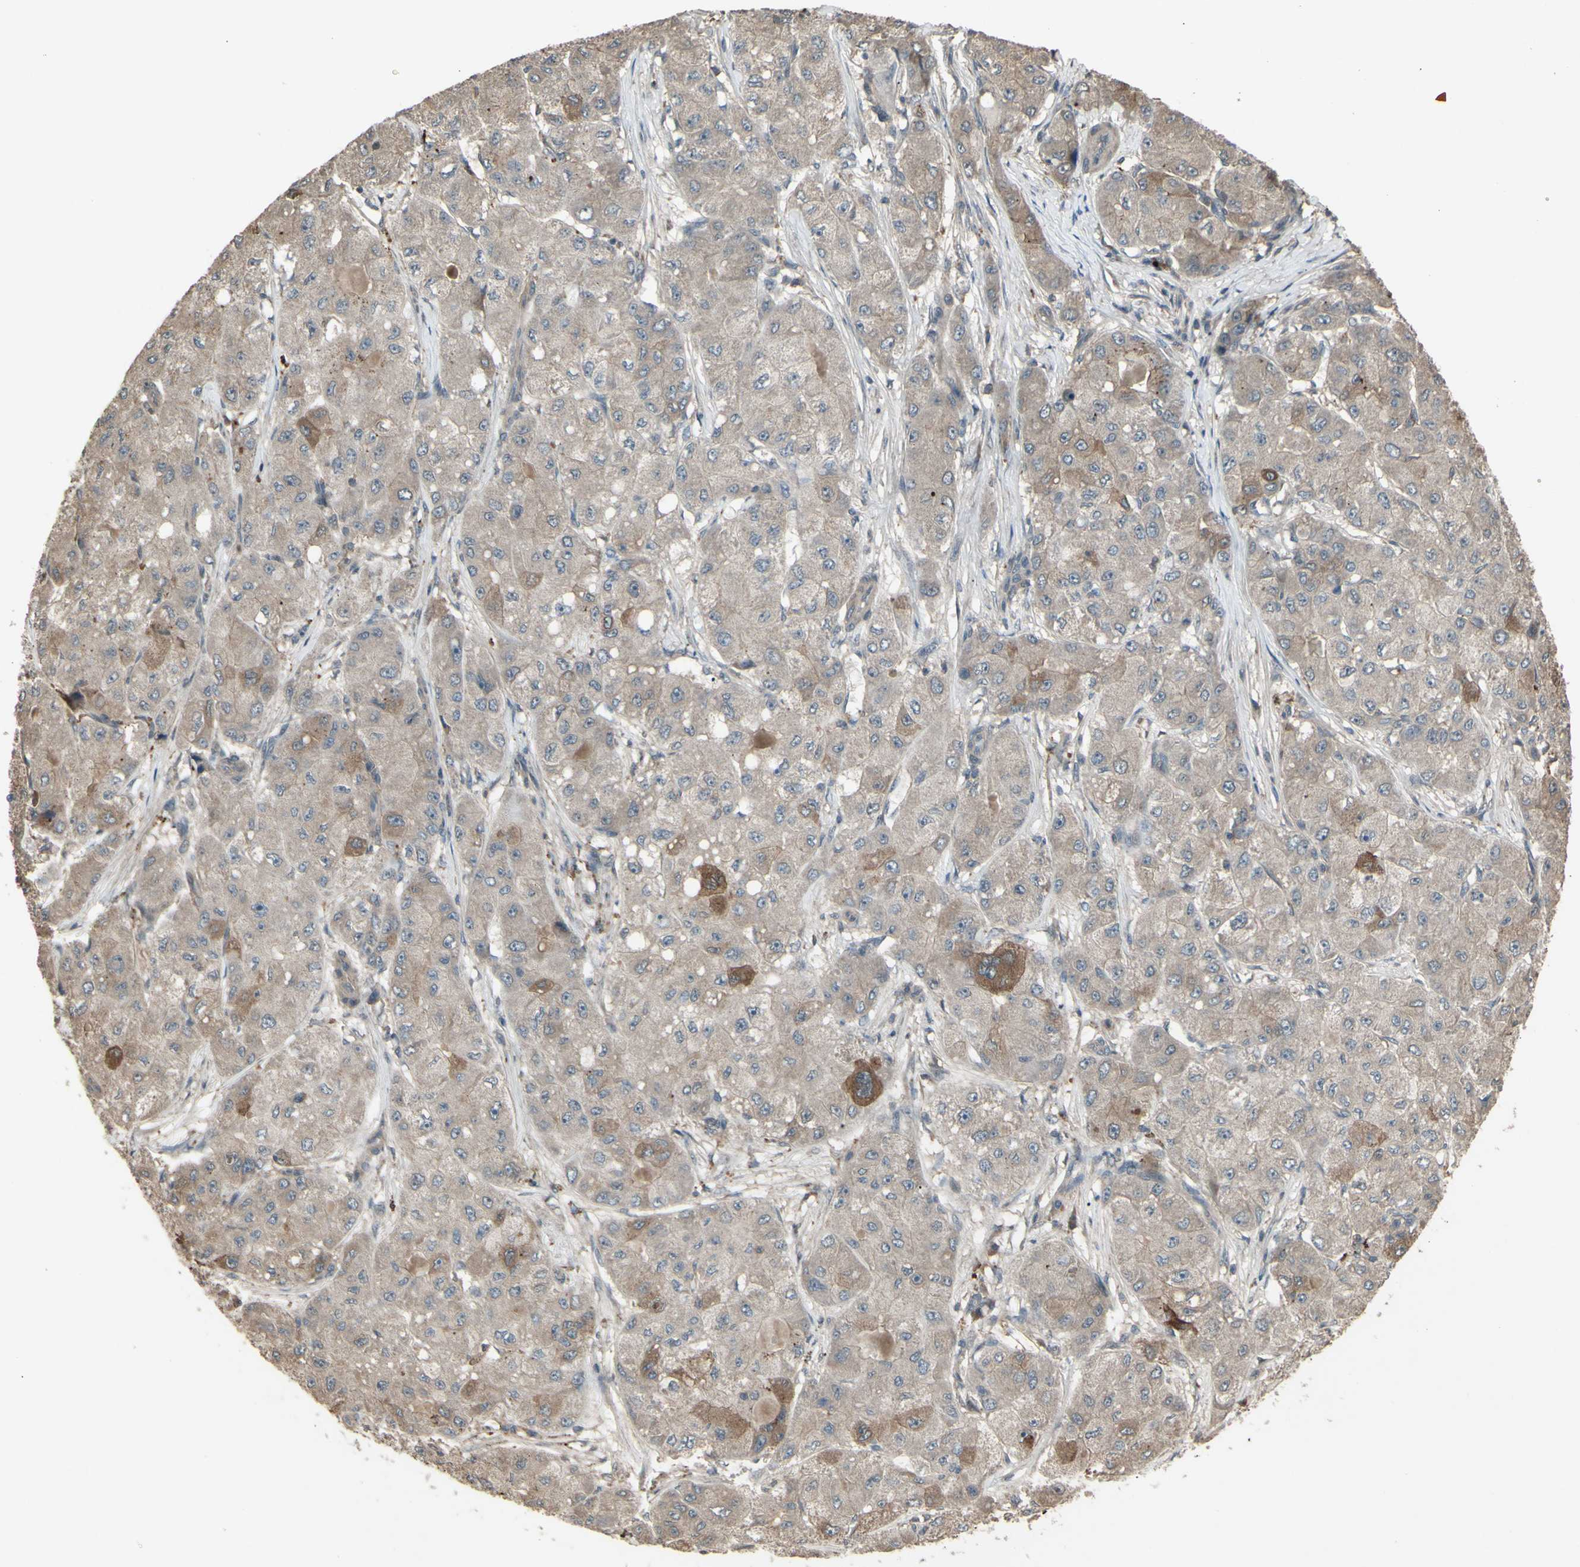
{"staining": {"intensity": "weak", "quantity": ">75%", "location": "cytoplasmic/membranous"}, "tissue": "liver cancer", "cell_type": "Tumor cells", "image_type": "cancer", "snomed": [{"axis": "morphology", "description": "Carcinoma, Hepatocellular, NOS"}, {"axis": "topography", "description": "Liver"}], "caption": "Liver cancer (hepatocellular carcinoma) stained with IHC displays weak cytoplasmic/membranous expression in approximately >75% of tumor cells.", "gene": "GNAS", "patient": {"sex": "male", "age": 80}}